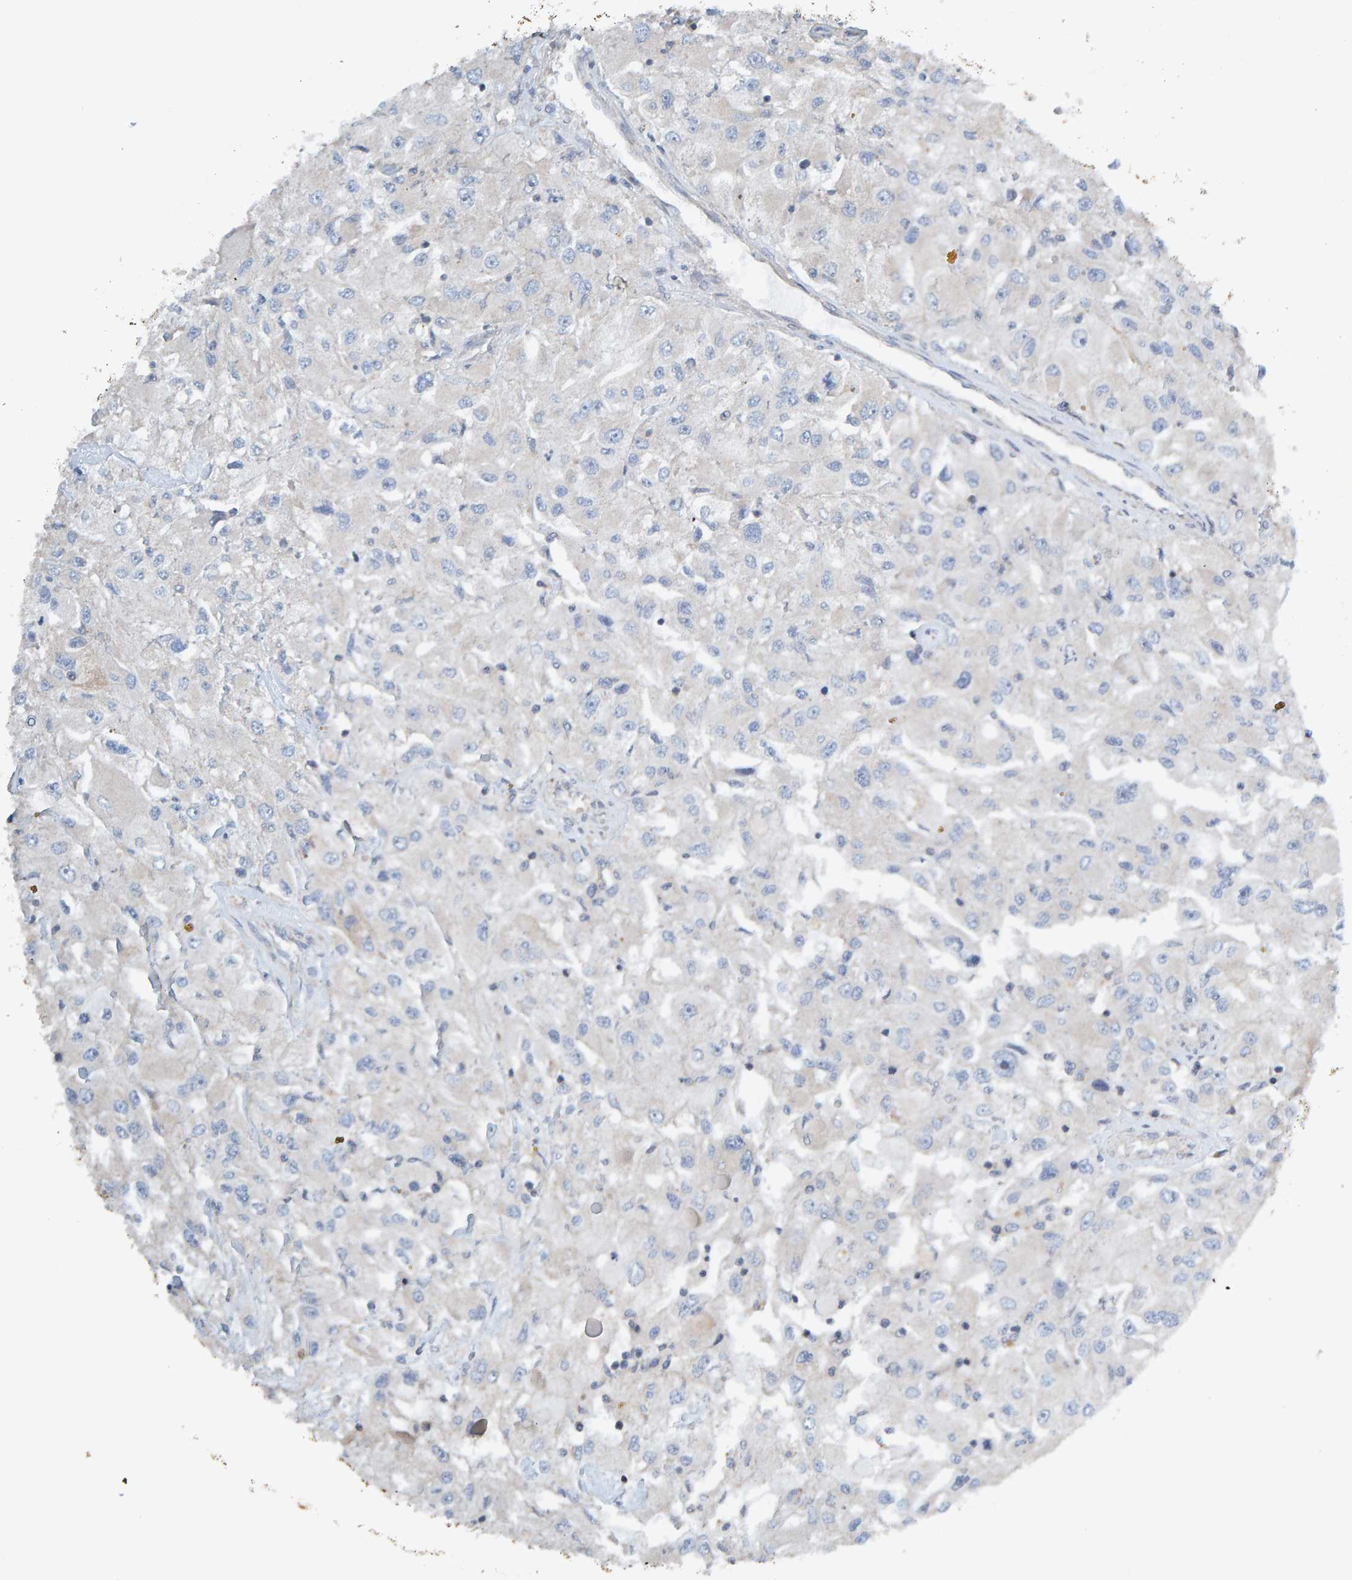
{"staining": {"intensity": "negative", "quantity": "none", "location": "none"}, "tissue": "renal cancer", "cell_type": "Tumor cells", "image_type": "cancer", "snomed": [{"axis": "morphology", "description": "Adenocarcinoma, NOS"}, {"axis": "topography", "description": "Kidney"}], "caption": "The IHC micrograph has no significant positivity in tumor cells of renal cancer (adenocarcinoma) tissue.", "gene": "CCM2", "patient": {"sex": "female", "age": 52}}